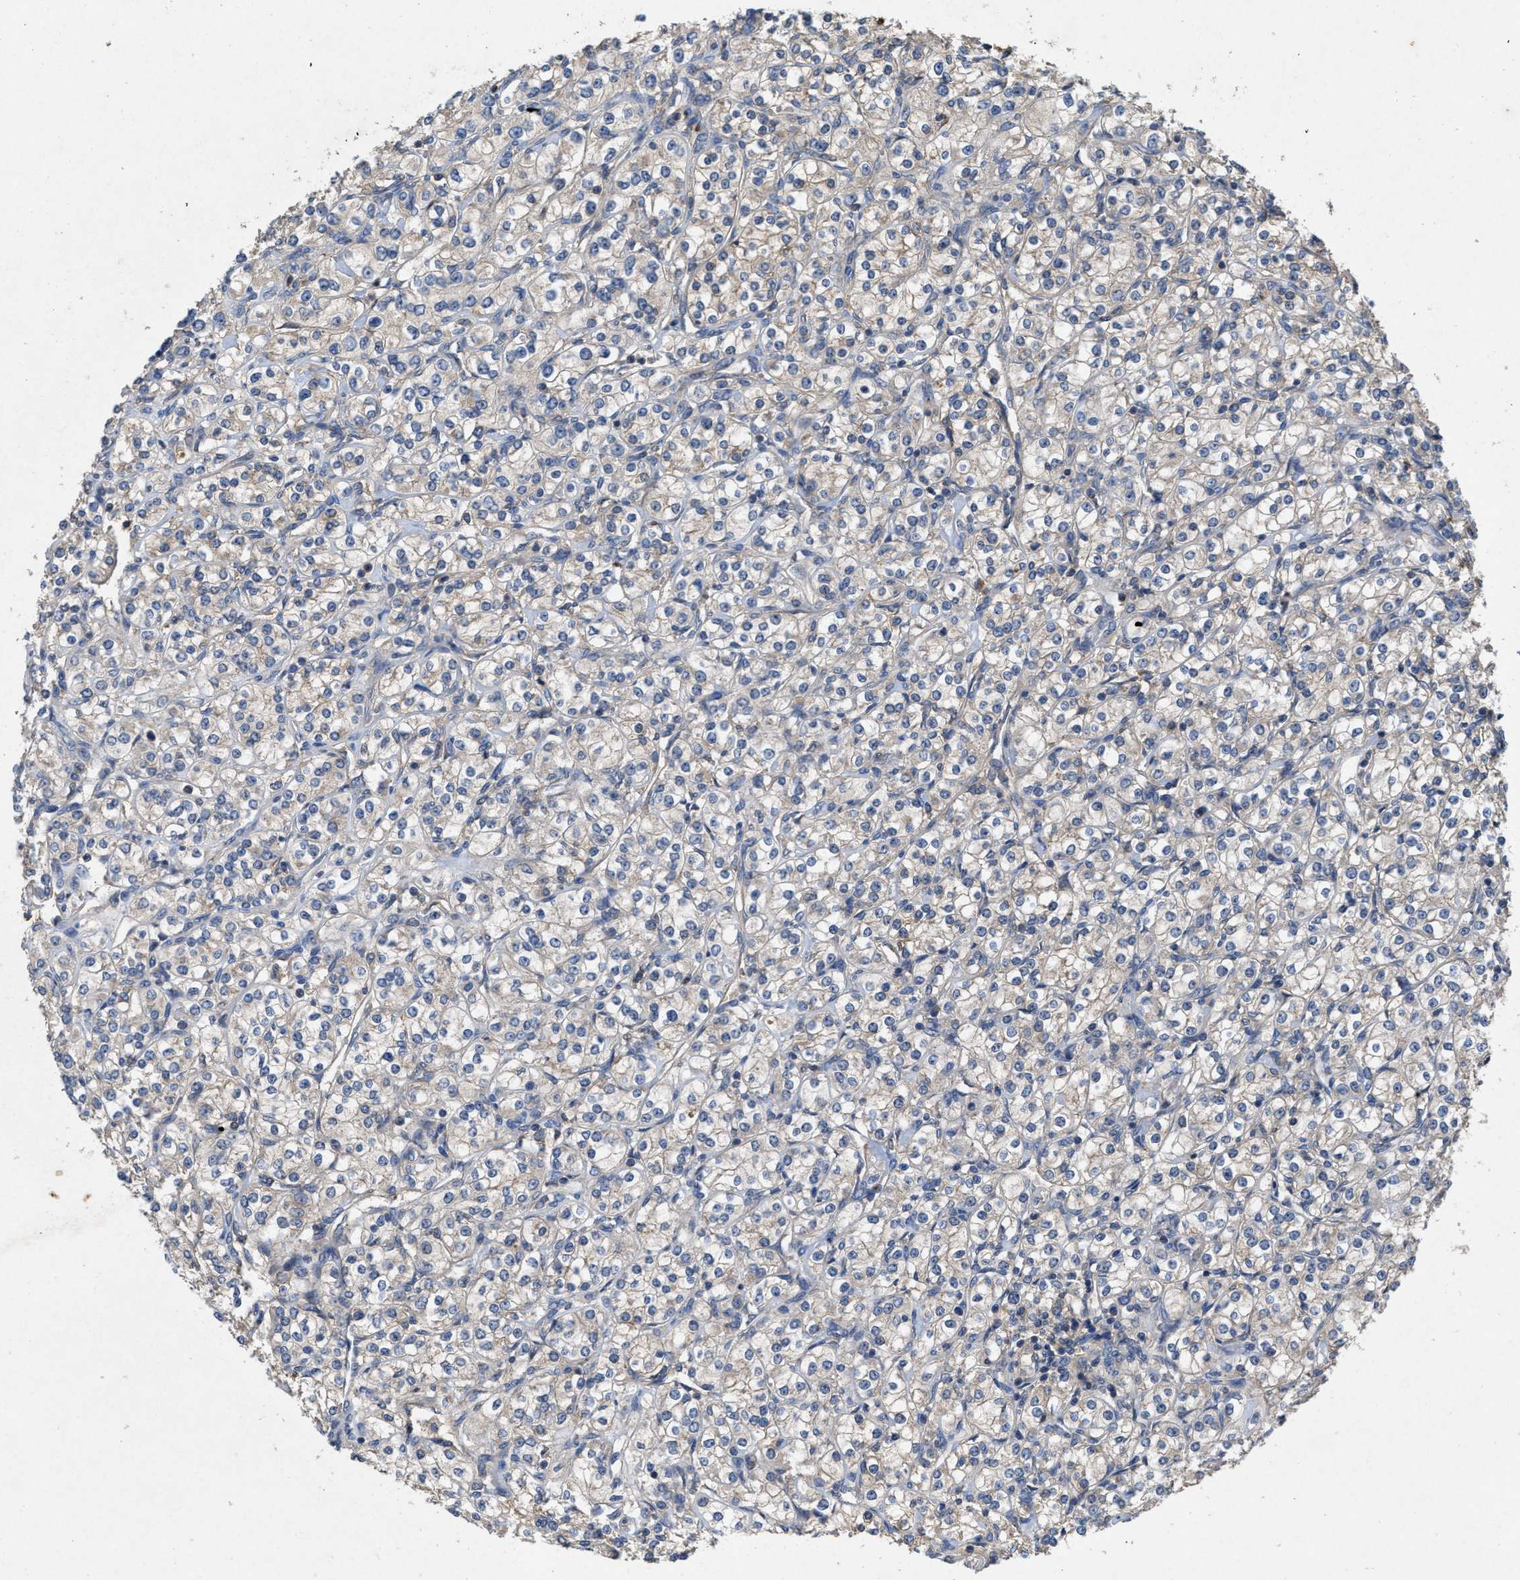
{"staining": {"intensity": "negative", "quantity": "none", "location": "none"}, "tissue": "renal cancer", "cell_type": "Tumor cells", "image_type": "cancer", "snomed": [{"axis": "morphology", "description": "Adenocarcinoma, NOS"}, {"axis": "topography", "description": "Kidney"}], "caption": "Immunohistochemistry of human renal adenocarcinoma exhibits no staining in tumor cells.", "gene": "LPAR2", "patient": {"sex": "male", "age": 77}}